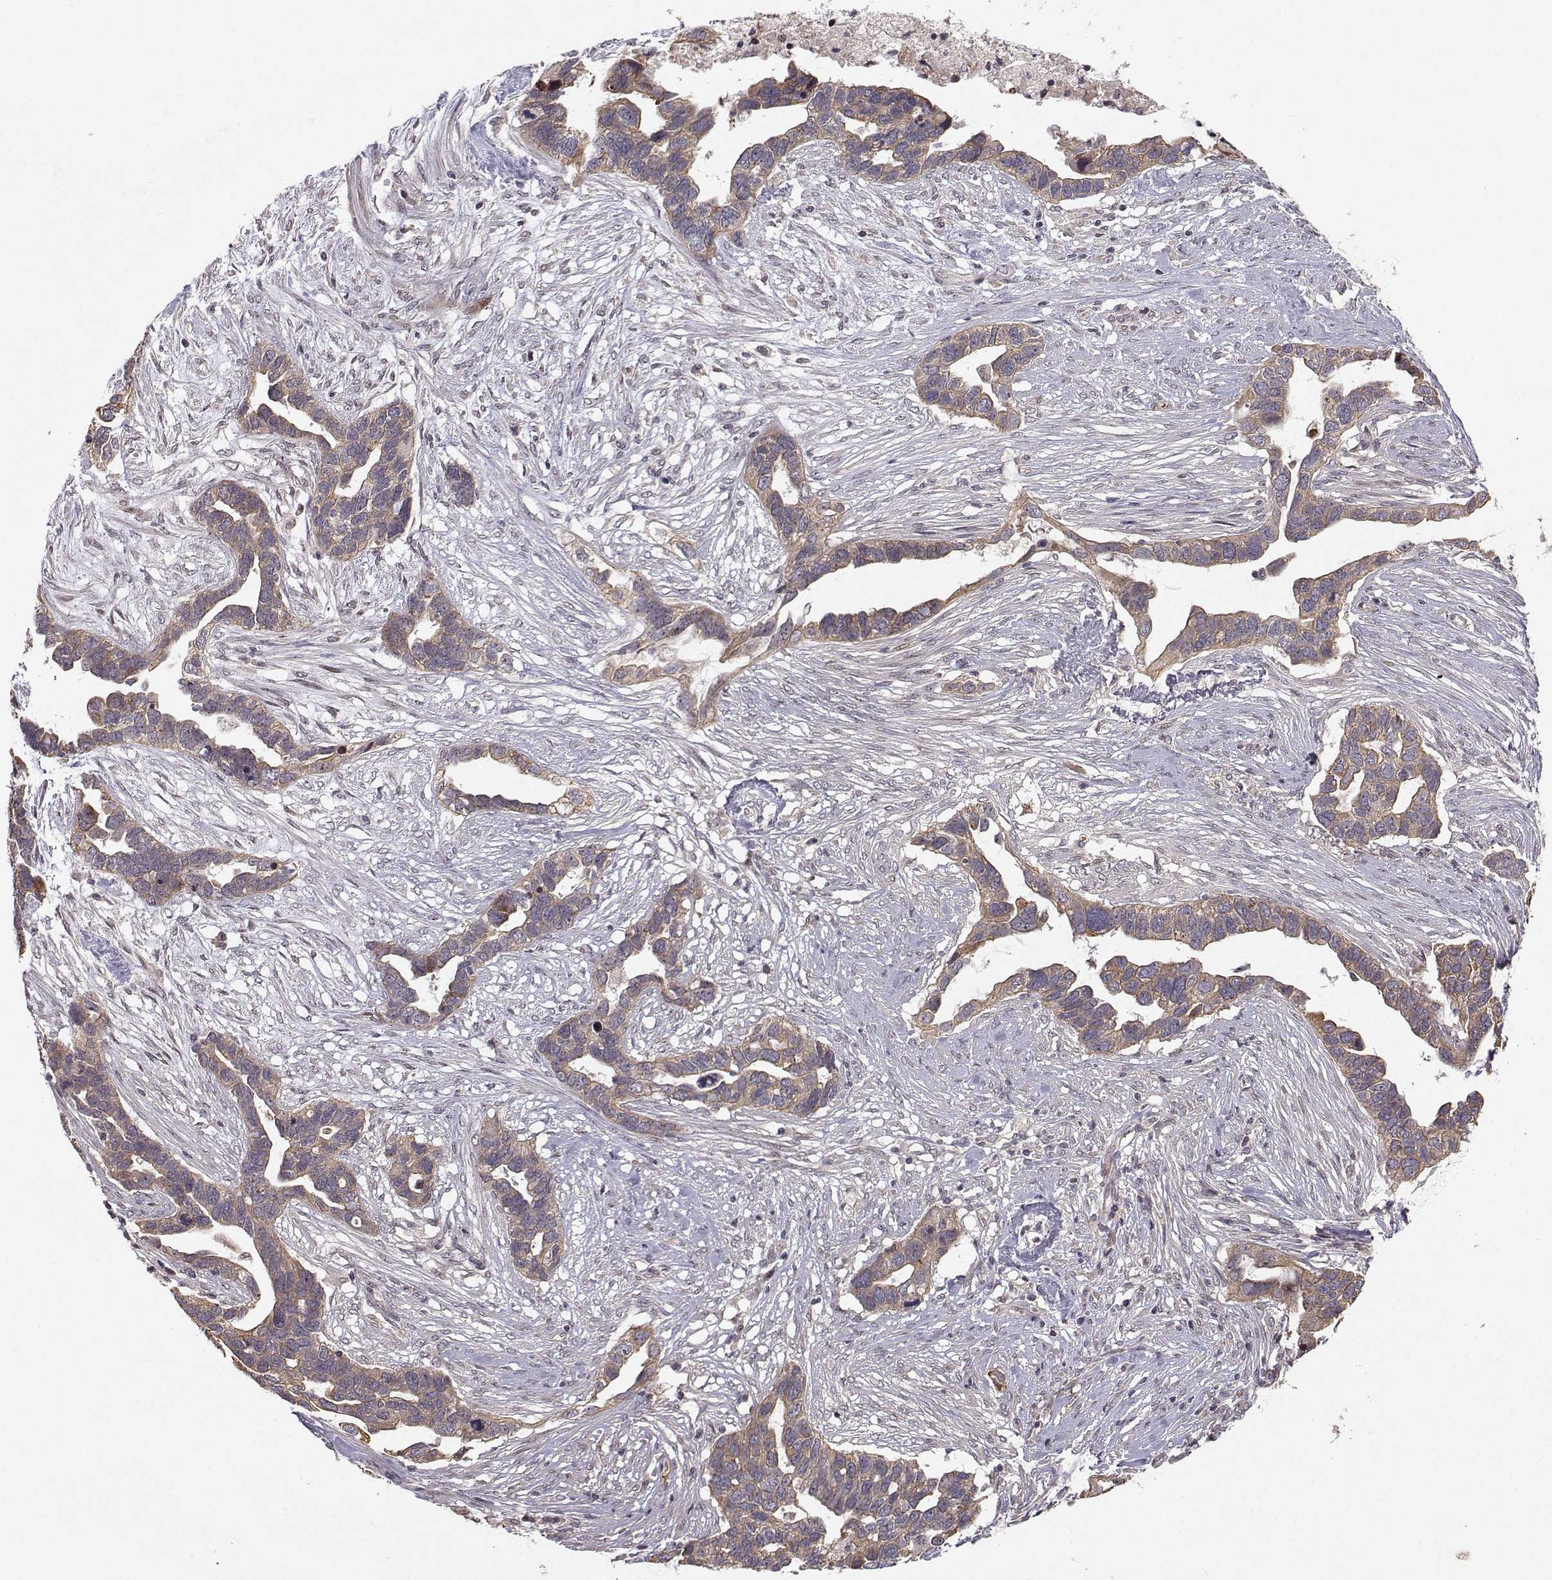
{"staining": {"intensity": "moderate", "quantity": "<25%", "location": "cytoplasmic/membranous"}, "tissue": "ovarian cancer", "cell_type": "Tumor cells", "image_type": "cancer", "snomed": [{"axis": "morphology", "description": "Cystadenocarcinoma, serous, NOS"}, {"axis": "topography", "description": "Ovary"}], "caption": "Ovarian serous cystadenocarcinoma was stained to show a protein in brown. There is low levels of moderate cytoplasmic/membranous expression in approximately <25% of tumor cells.", "gene": "APC", "patient": {"sex": "female", "age": 54}}